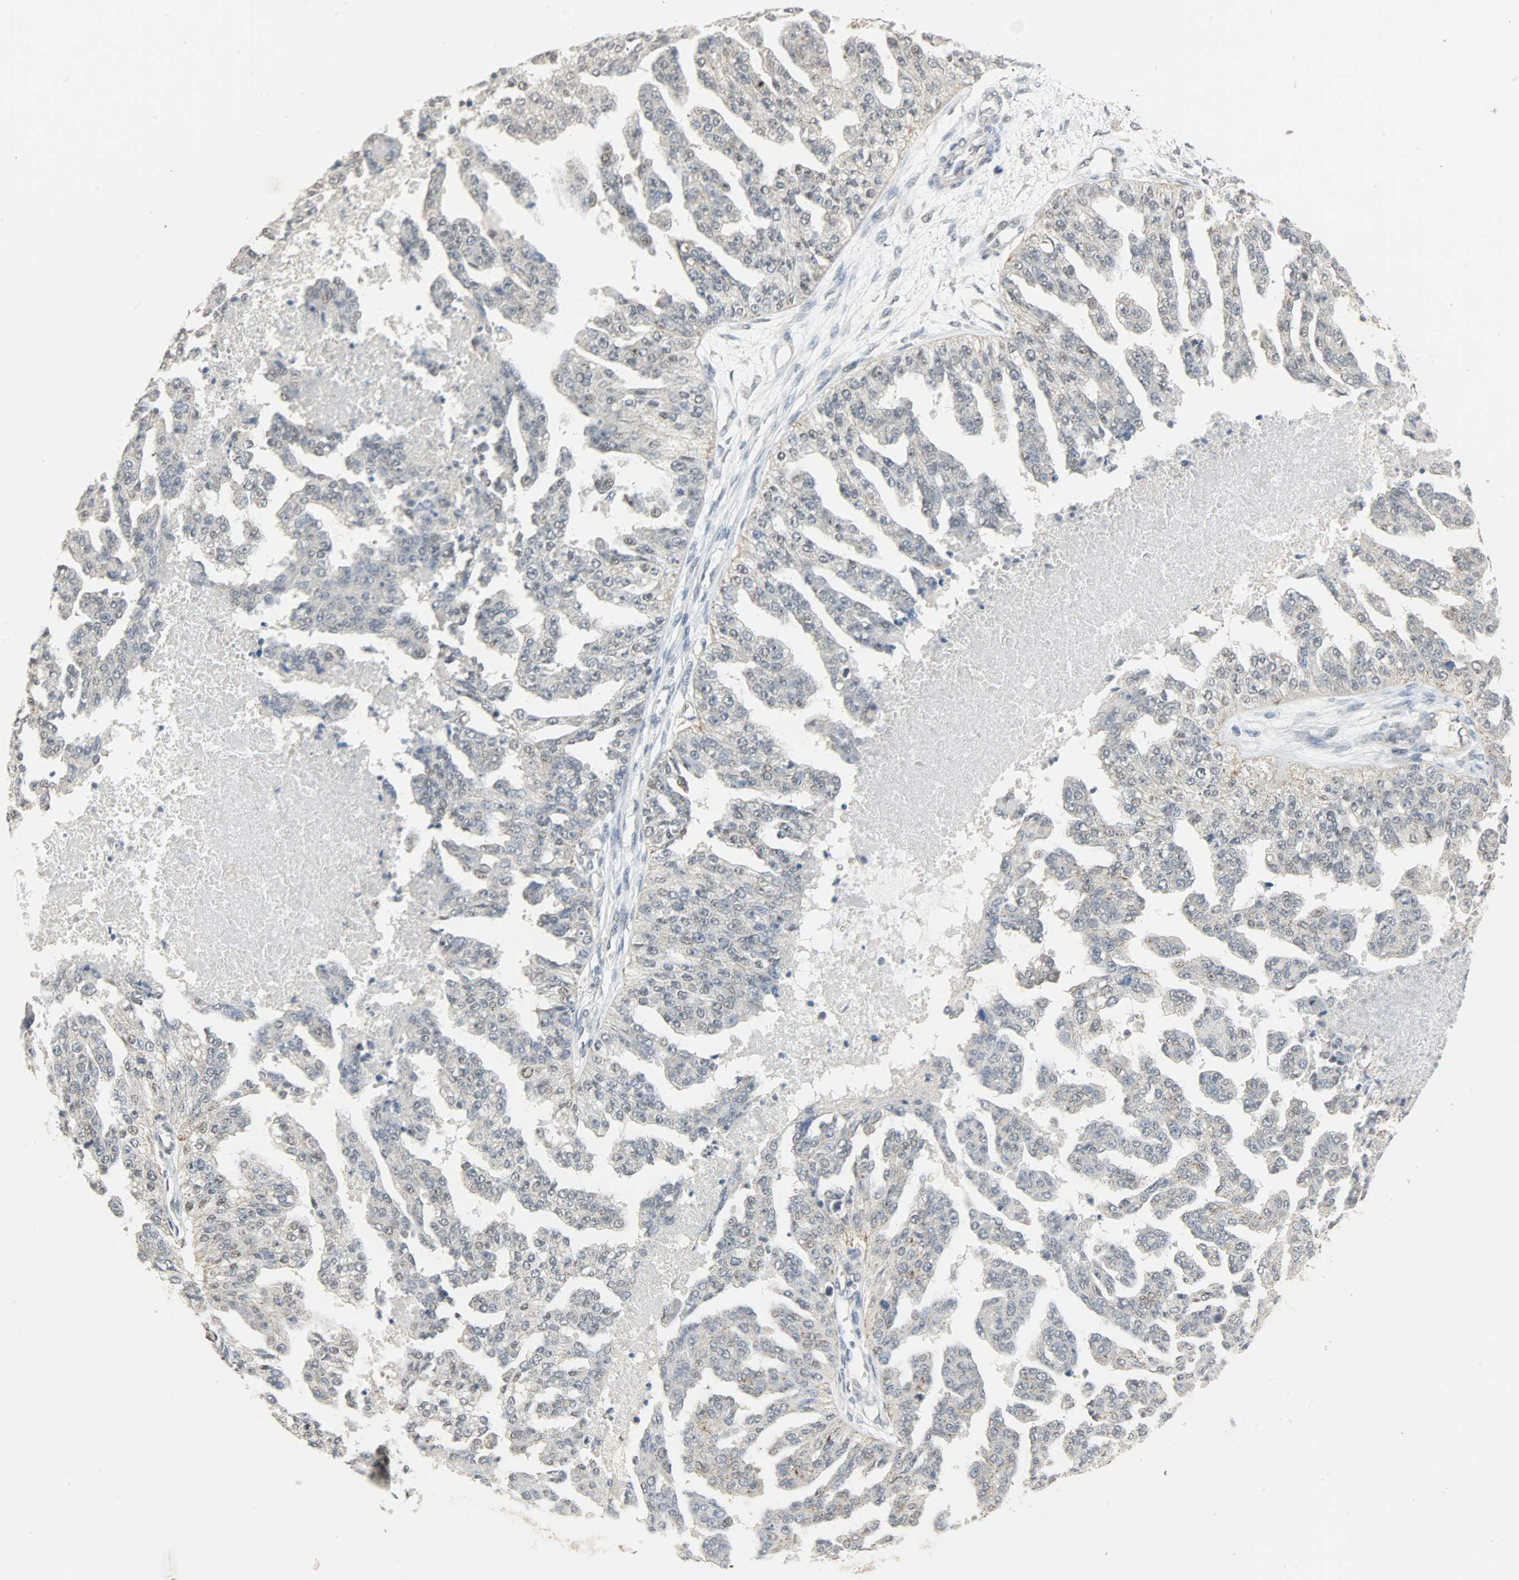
{"staining": {"intensity": "weak", "quantity": "<25%", "location": "cytoplasmic/membranous,nuclear"}, "tissue": "ovarian cancer", "cell_type": "Tumor cells", "image_type": "cancer", "snomed": [{"axis": "morphology", "description": "Cystadenocarcinoma, serous, NOS"}, {"axis": "topography", "description": "Ovary"}], "caption": "DAB immunohistochemical staining of human ovarian cancer displays no significant expression in tumor cells.", "gene": "GIT2", "patient": {"sex": "female", "age": 58}}